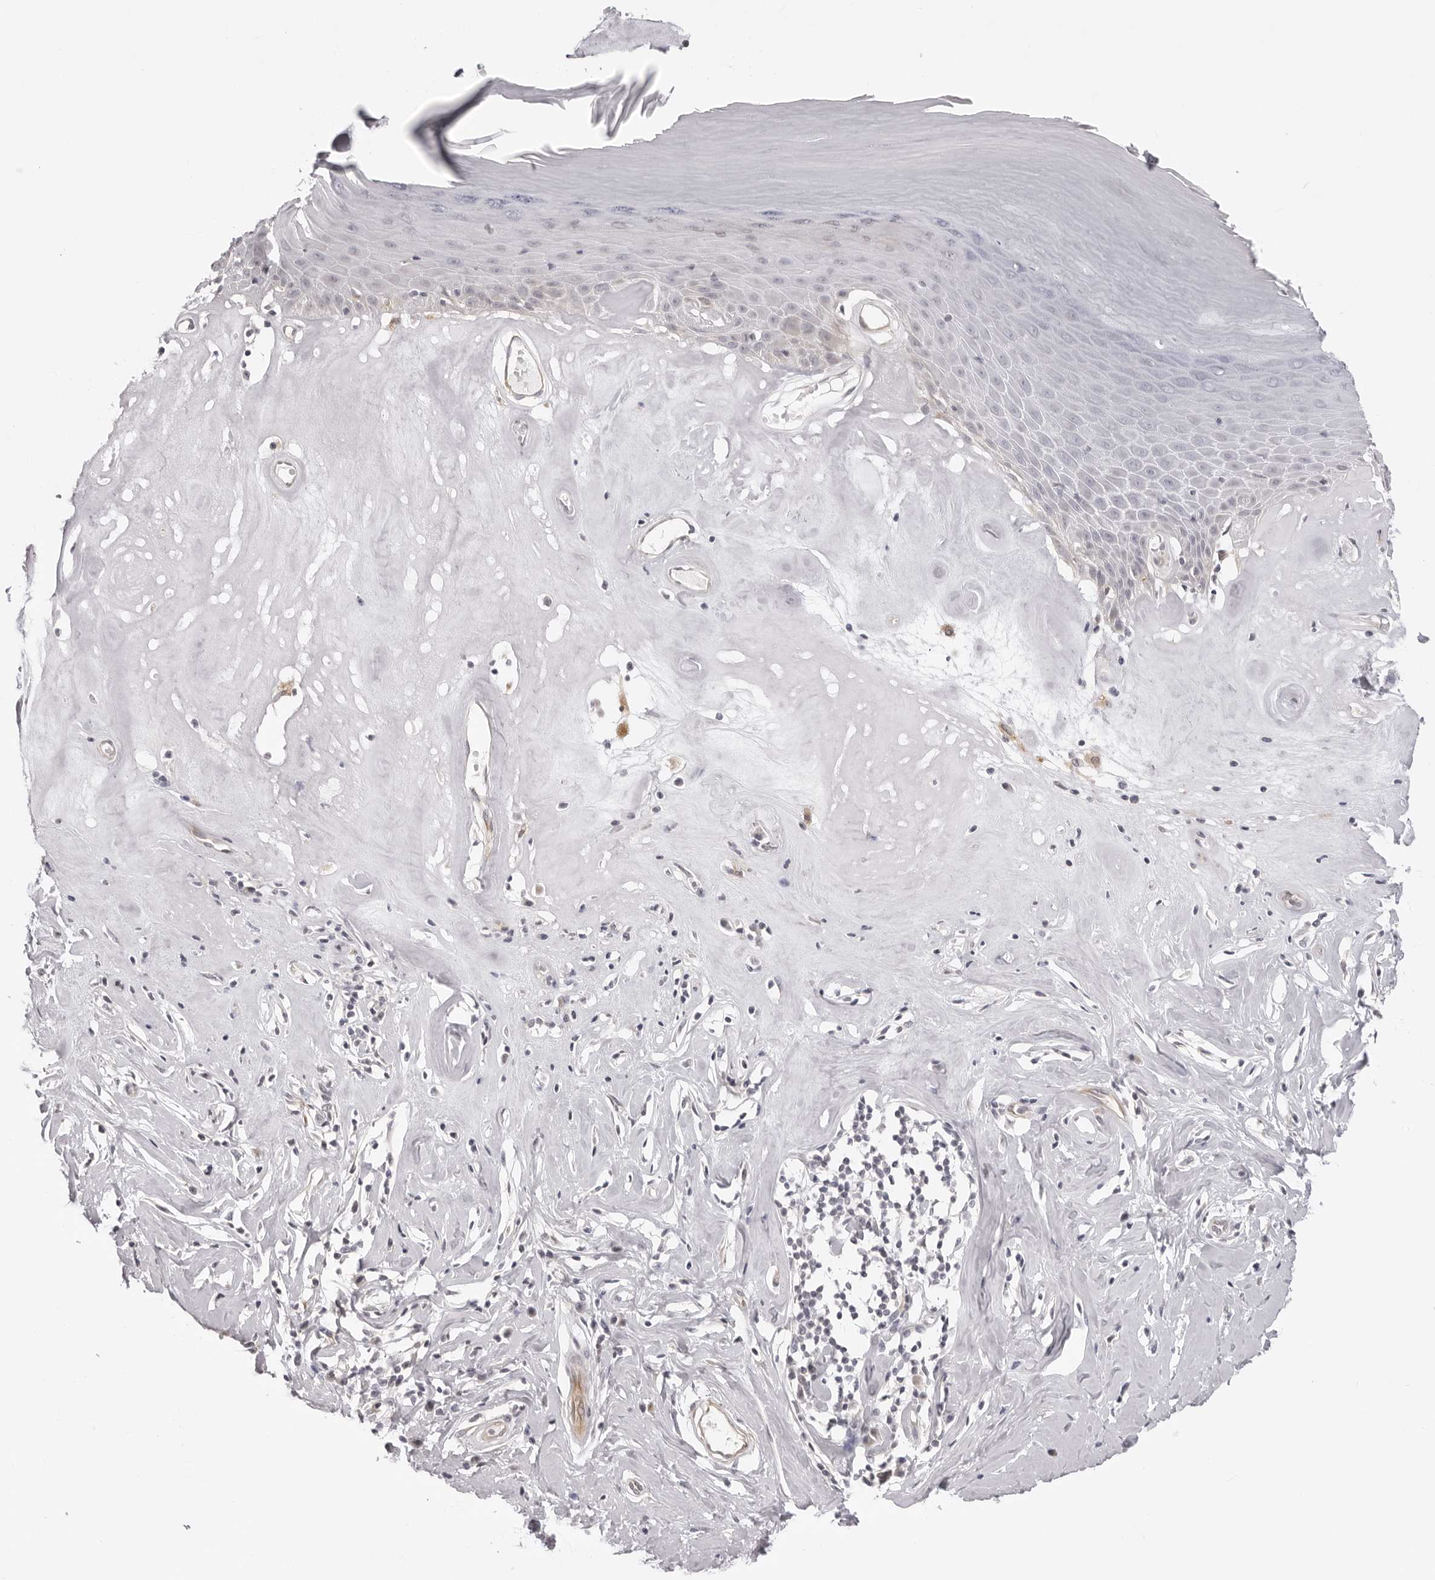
{"staining": {"intensity": "negative", "quantity": "none", "location": "none"}, "tissue": "skin", "cell_type": "Epidermal cells", "image_type": "normal", "snomed": [{"axis": "morphology", "description": "Normal tissue, NOS"}, {"axis": "morphology", "description": "Inflammation, NOS"}, {"axis": "topography", "description": "Vulva"}], "caption": "Epidermal cells show no significant positivity in unremarkable skin. Brightfield microscopy of IHC stained with DAB (3,3'-diaminobenzidine) (brown) and hematoxylin (blue), captured at high magnification.", "gene": "SUGCT", "patient": {"sex": "female", "age": 84}}